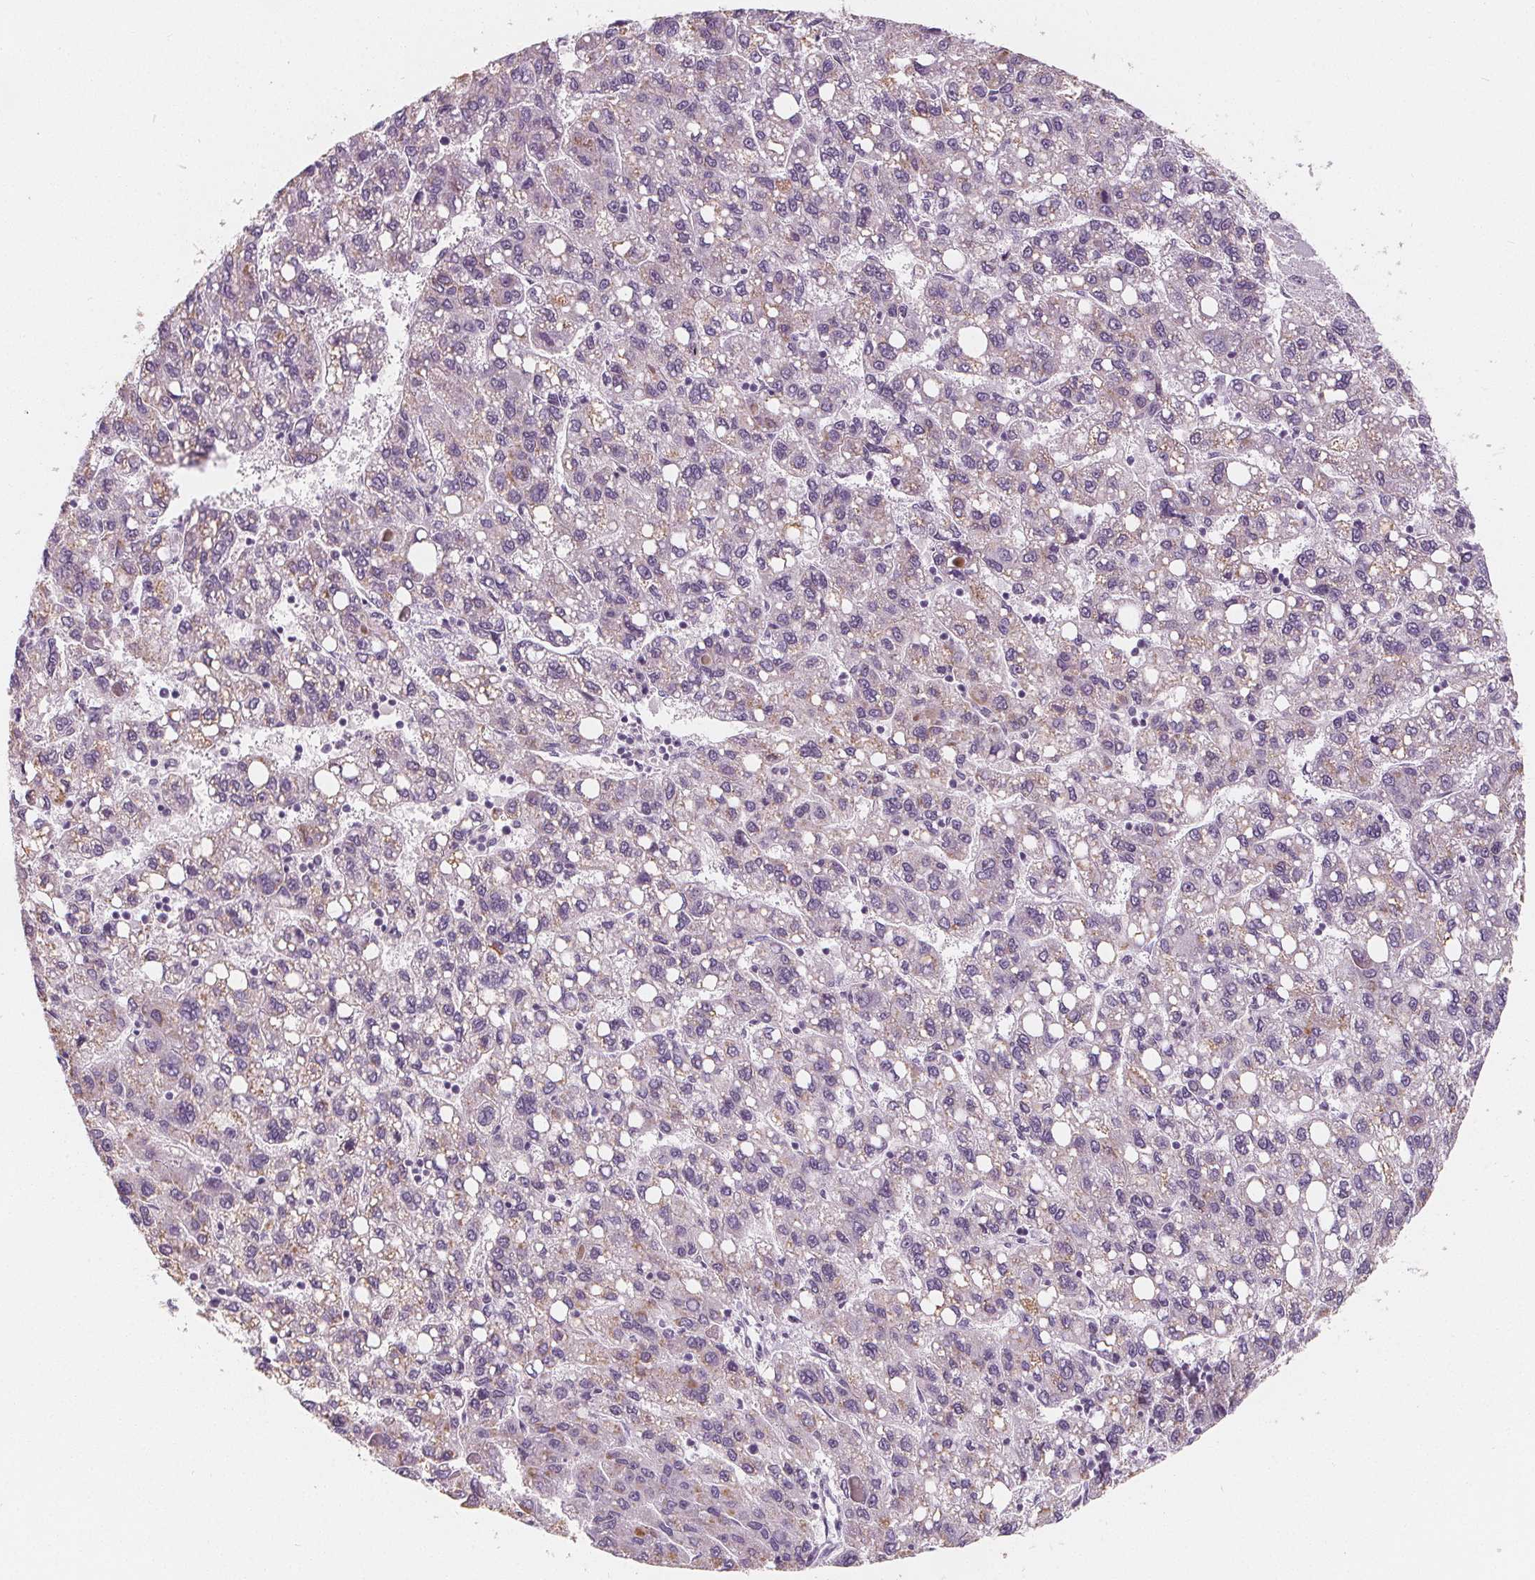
{"staining": {"intensity": "negative", "quantity": "none", "location": "none"}, "tissue": "liver cancer", "cell_type": "Tumor cells", "image_type": "cancer", "snomed": [{"axis": "morphology", "description": "Carcinoma, Hepatocellular, NOS"}, {"axis": "topography", "description": "Liver"}], "caption": "Immunohistochemical staining of human hepatocellular carcinoma (liver) shows no significant positivity in tumor cells.", "gene": "DBX2", "patient": {"sex": "female", "age": 82}}